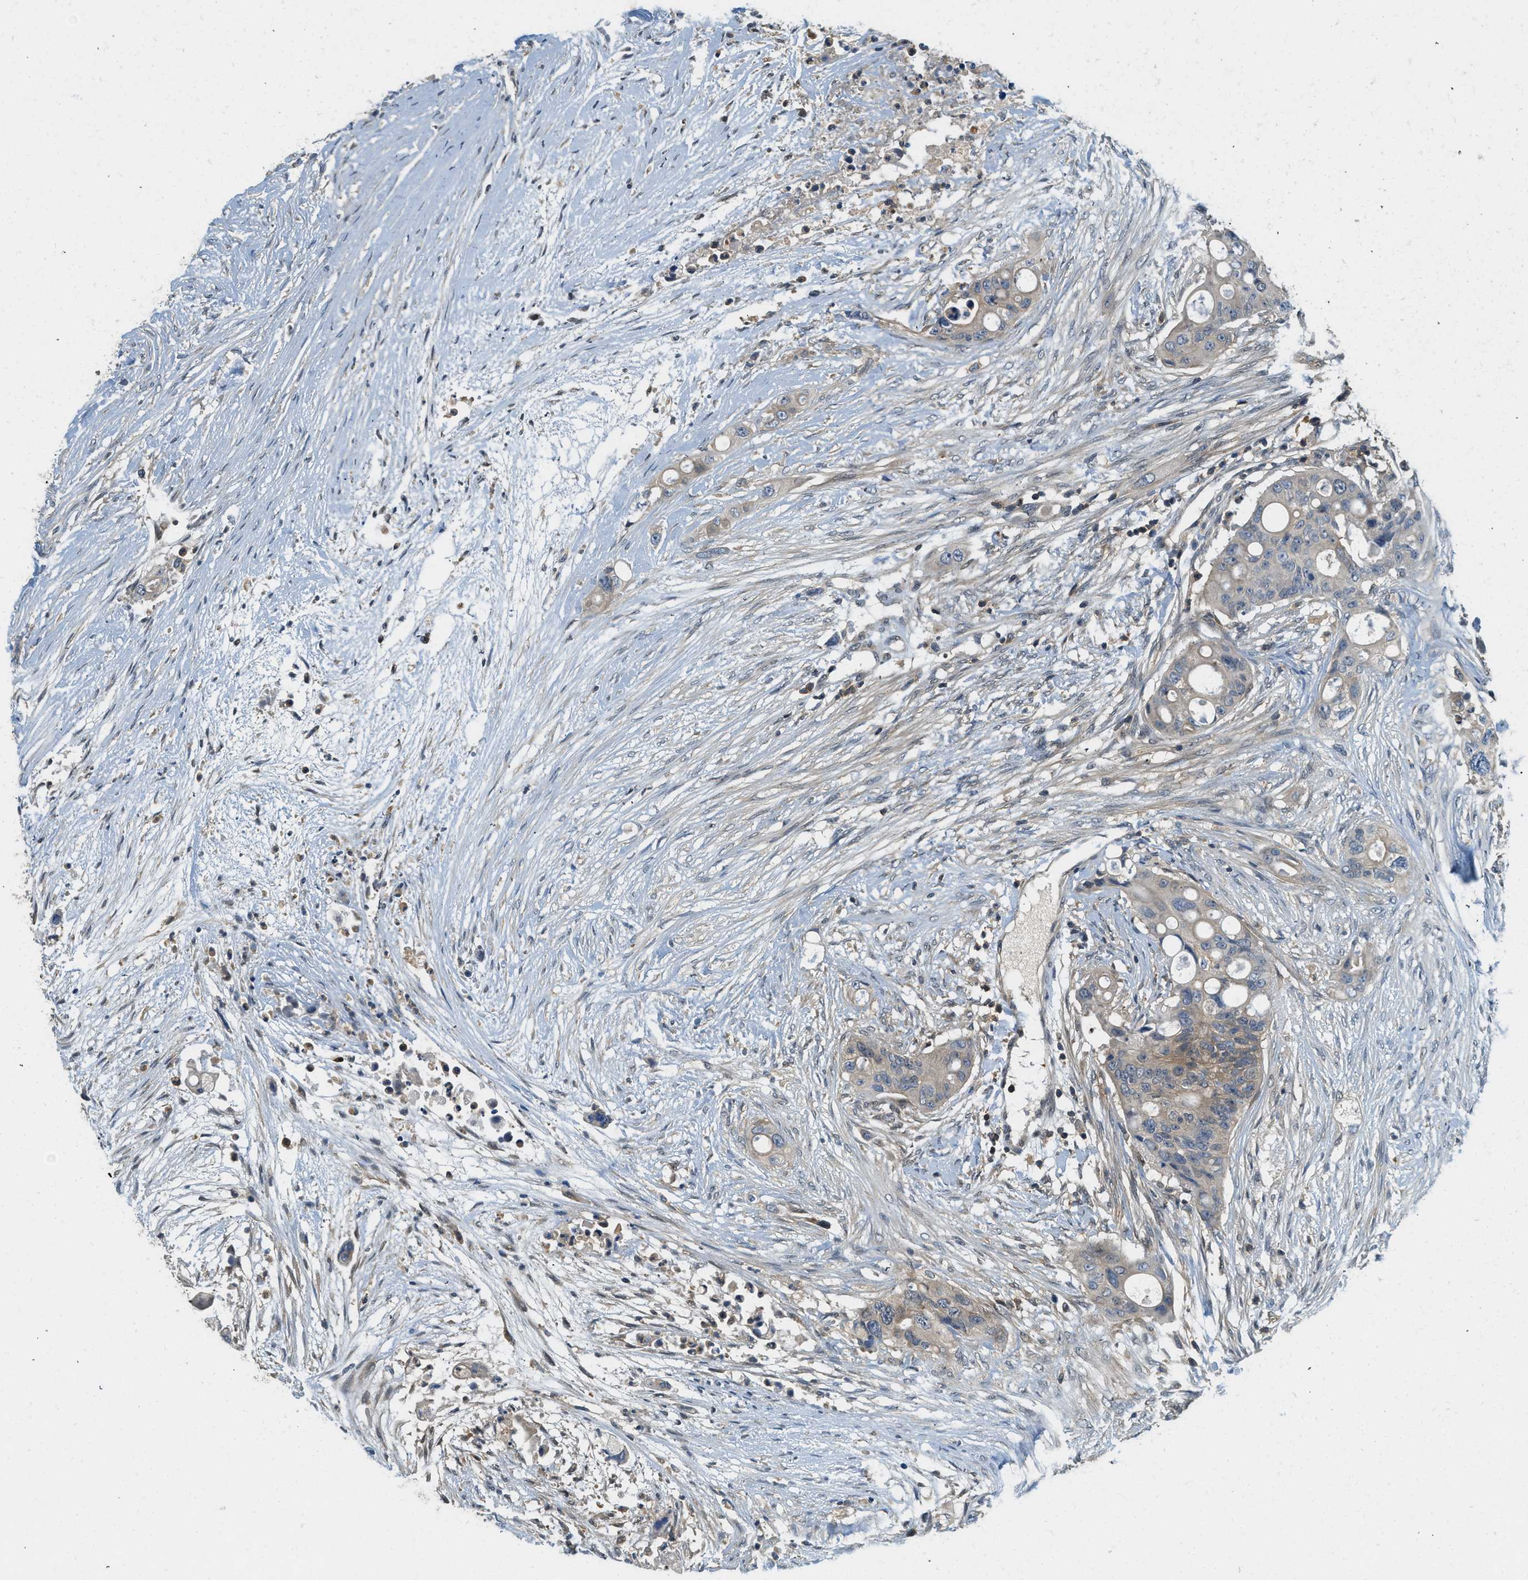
{"staining": {"intensity": "moderate", "quantity": ">75%", "location": "cytoplasmic/membranous,nuclear"}, "tissue": "colorectal cancer", "cell_type": "Tumor cells", "image_type": "cancer", "snomed": [{"axis": "morphology", "description": "Adenocarcinoma, NOS"}, {"axis": "topography", "description": "Colon"}], "caption": "A brown stain highlights moderate cytoplasmic/membranous and nuclear positivity of a protein in adenocarcinoma (colorectal) tumor cells.", "gene": "GMPPB", "patient": {"sex": "female", "age": 57}}